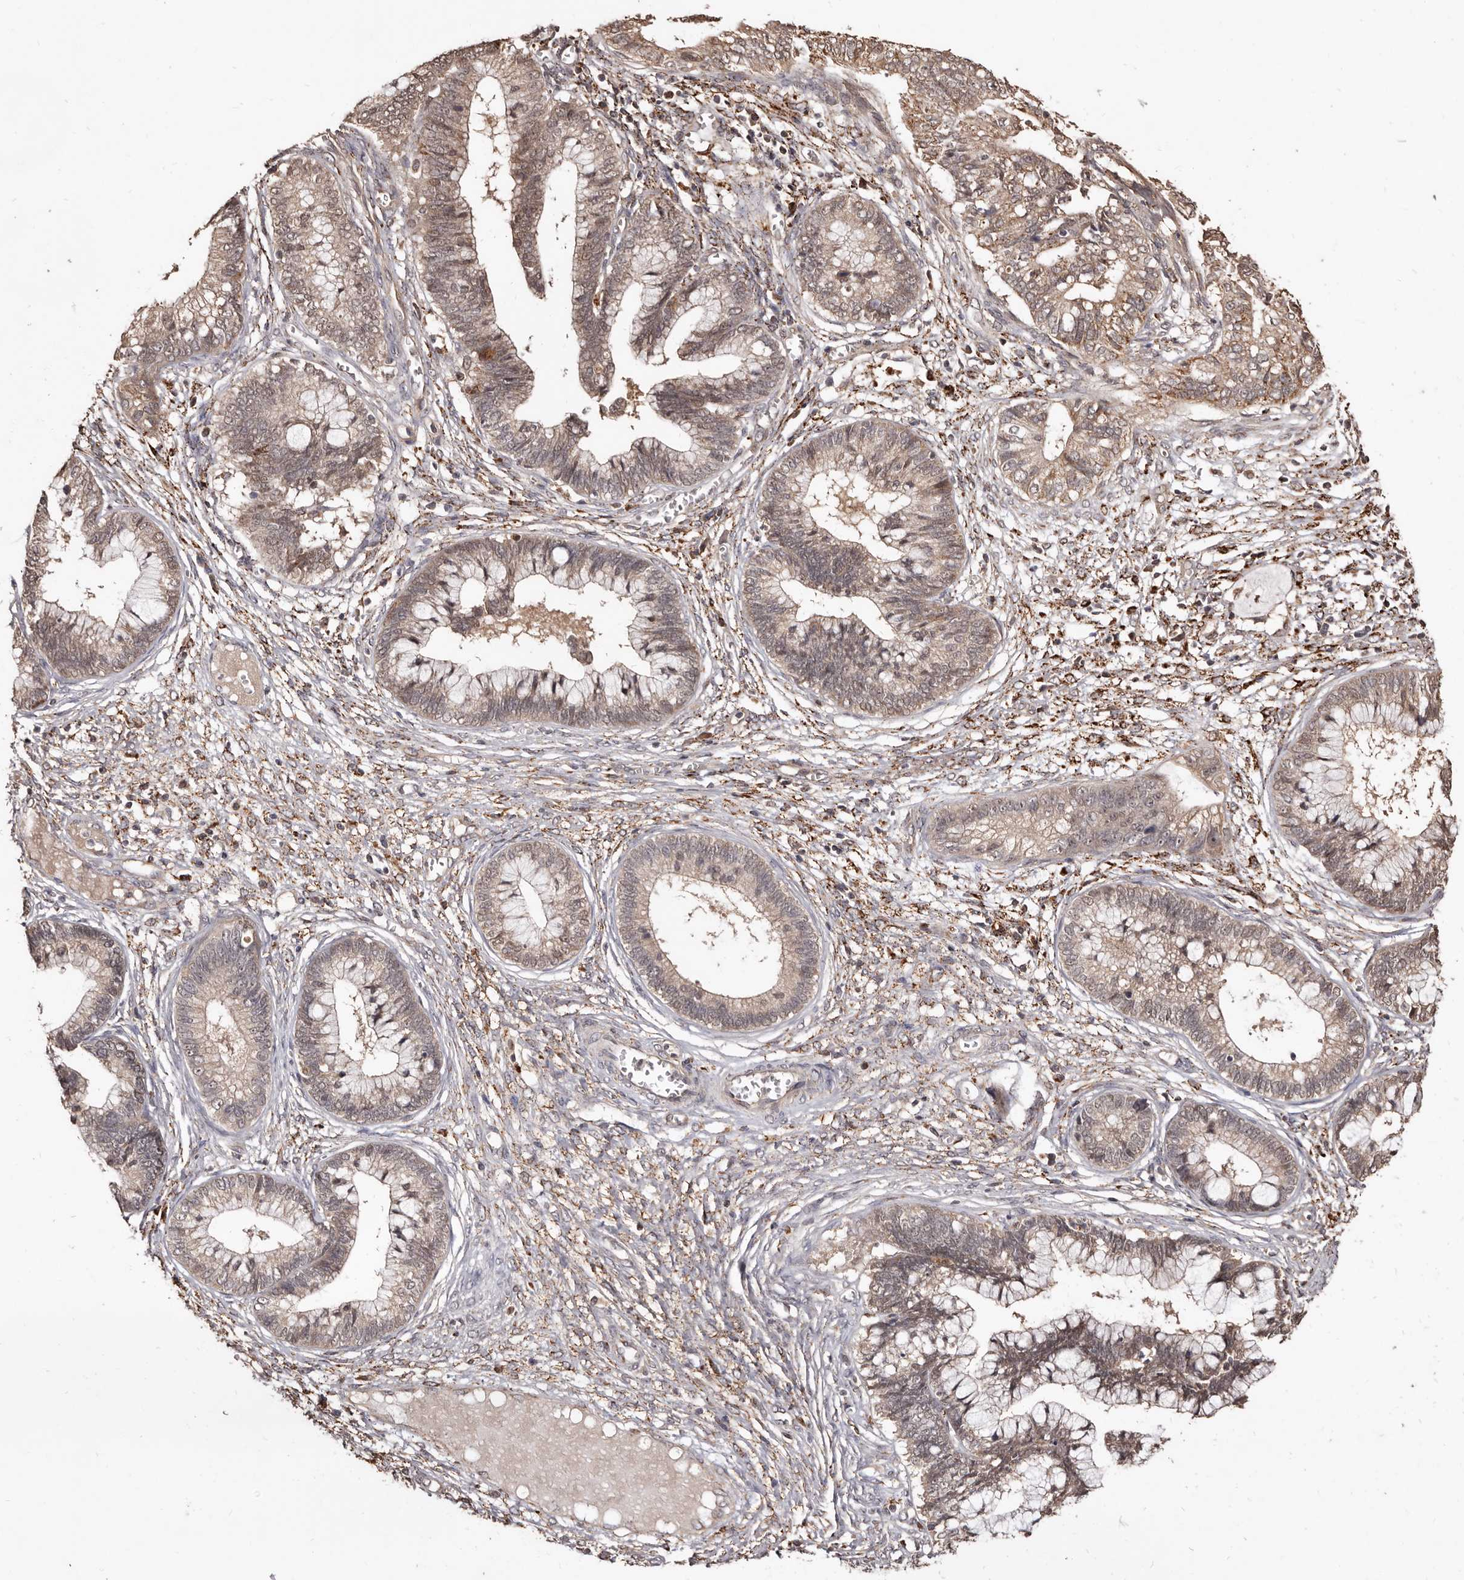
{"staining": {"intensity": "moderate", "quantity": ">75%", "location": "cytoplasmic/membranous"}, "tissue": "cervical cancer", "cell_type": "Tumor cells", "image_type": "cancer", "snomed": [{"axis": "morphology", "description": "Adenocarcinoma, NOS"}, {"axis": "topography", "description": "Cervix"}], "caption": "Protein expression analysis of cervical adenocarcinoma reveals moderate cytoplasmic/membranous staining in about >75% of tumor cells.", "gene": "AKAP7", "patient": {"sex": "female", "age": 44}}